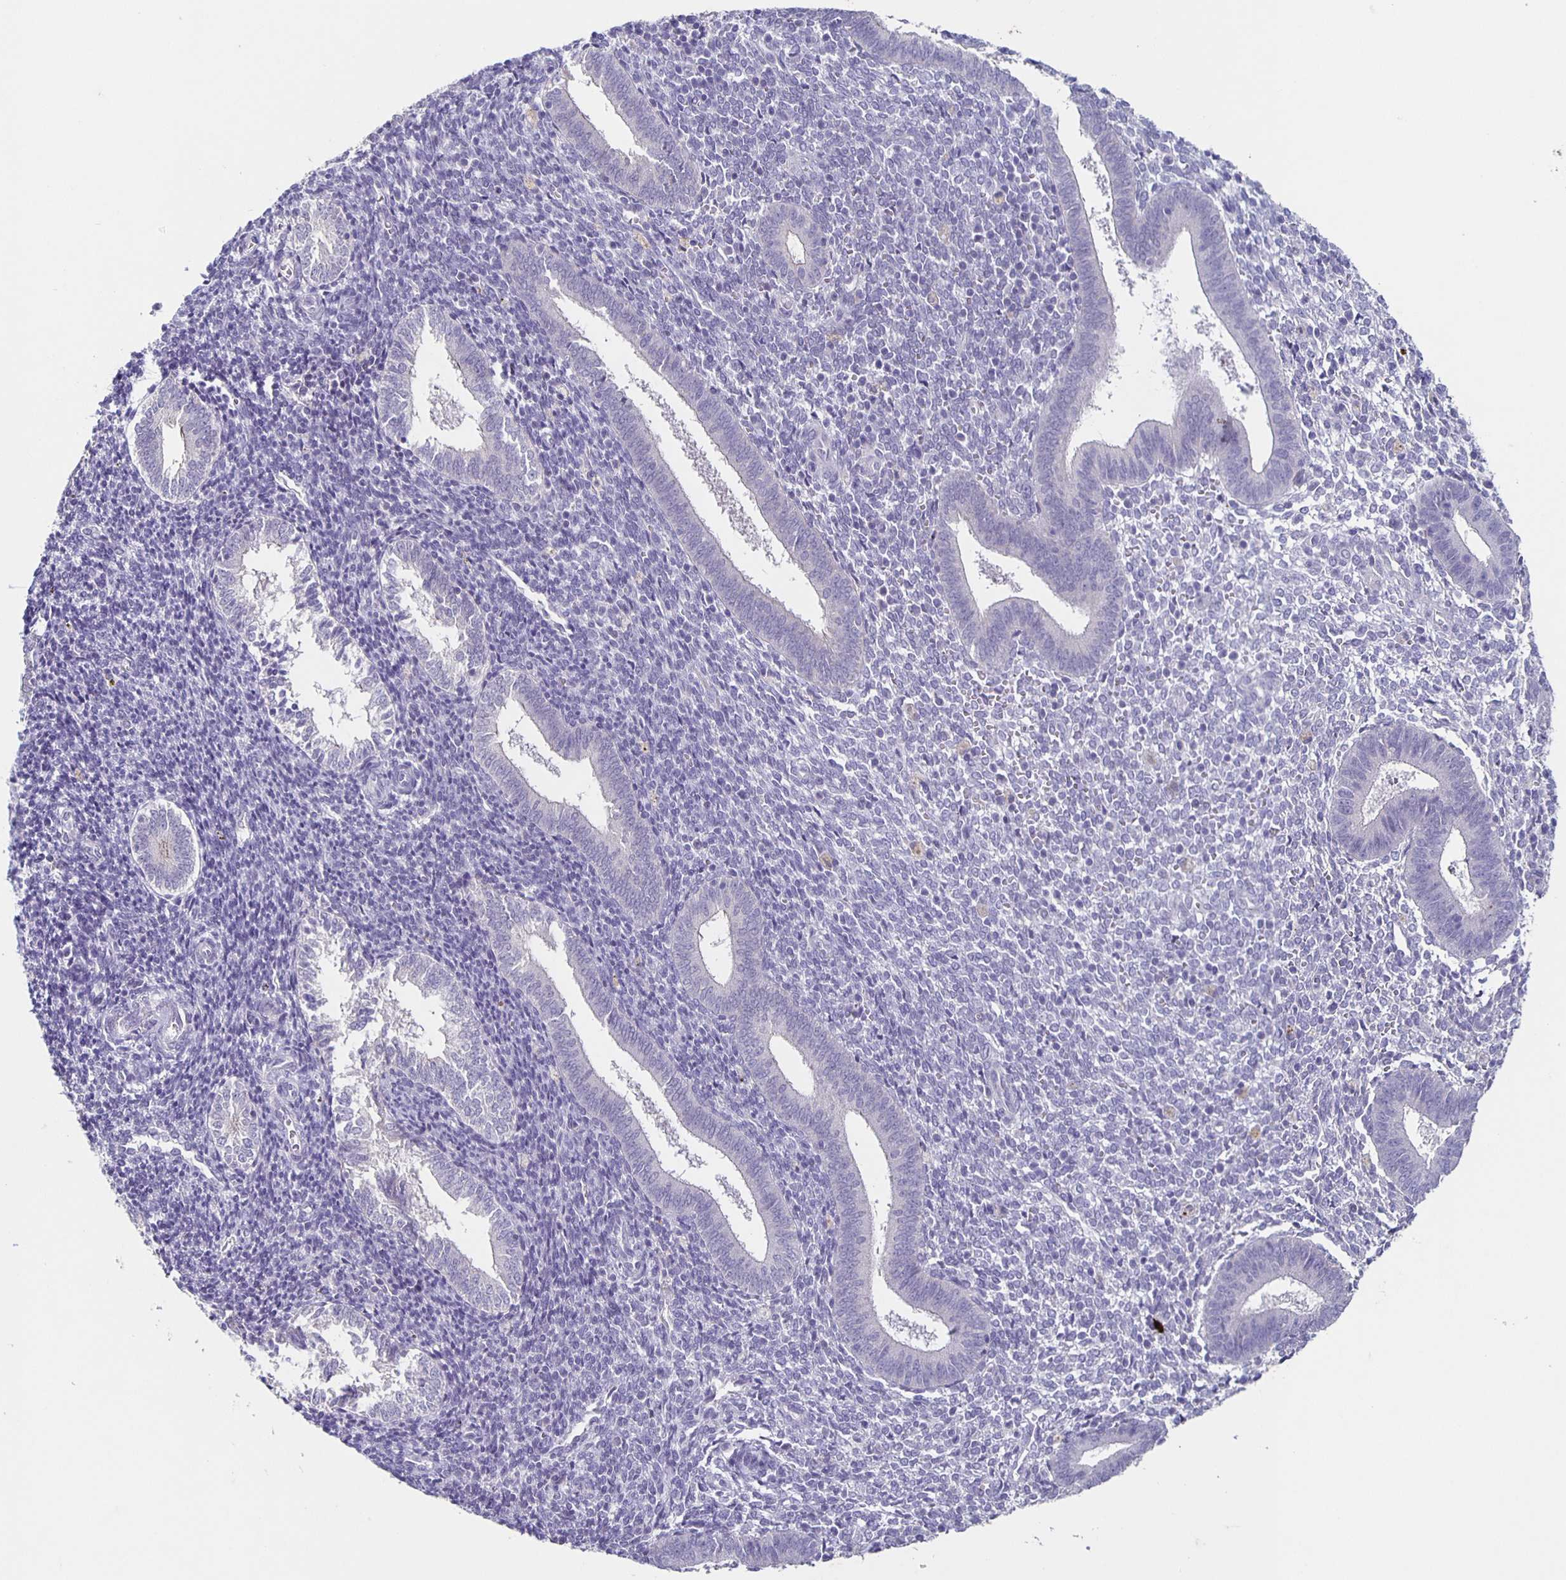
{"staining": {"intensity": "negative", "quantity": "none", "location": "none"}, "tissue": "endometrium", "cell_type": "Cells in endometrial stroma", "image_type": "normal", "snomed": [{"axis": "morphology", "description": "Normal tissue, NOS"}, {"axis": "topography", "description": "Endometrium"}], "caption": "IHC photomicrograph of unremarkable human endometrium stained for a protein (brown), which displays no staining in cells in endometrial stroma.", "gene": "CARNS1", "patient": {"sex": "female", "age": 25}}